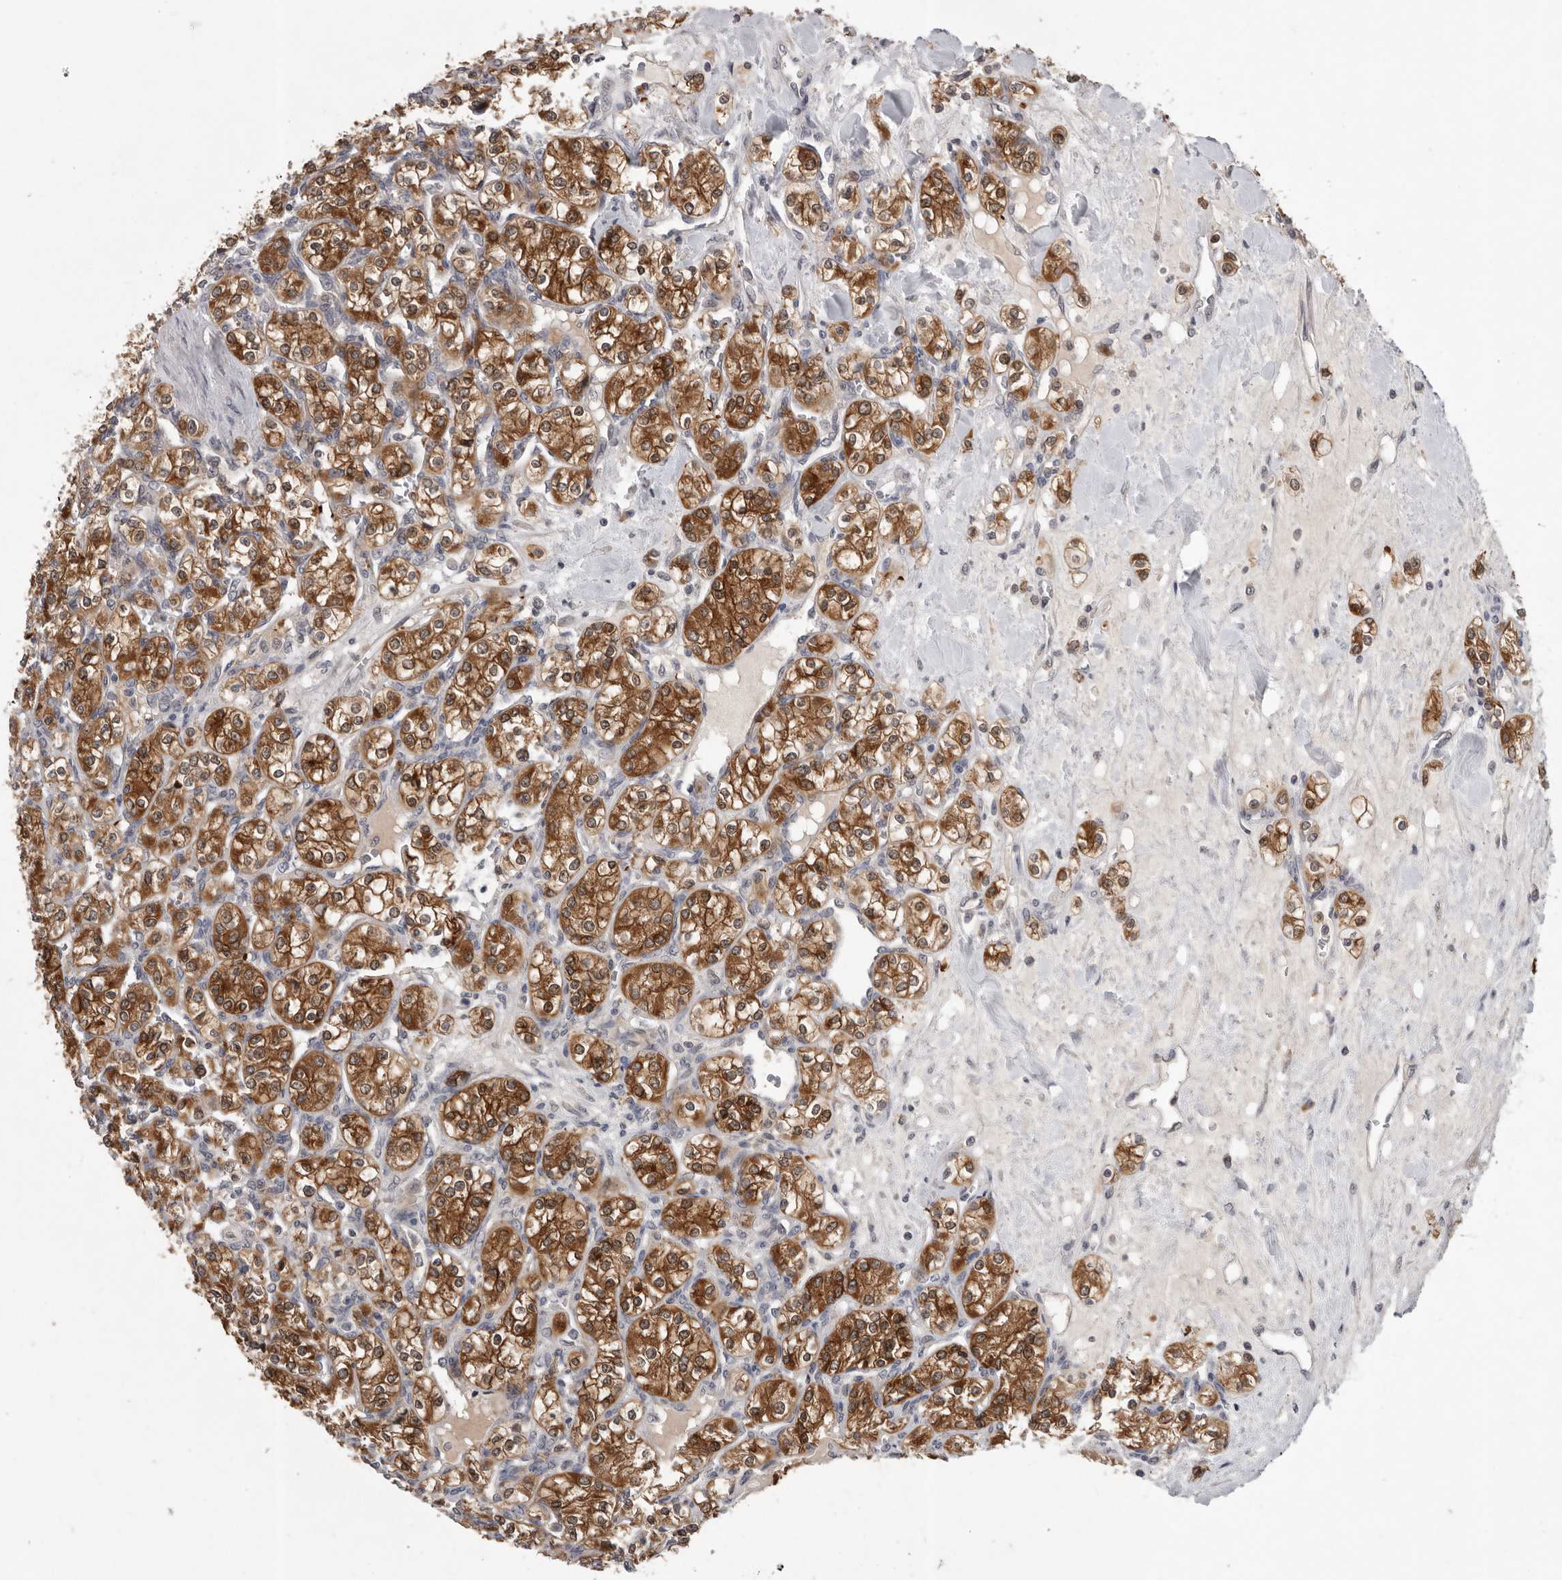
{"staining": {"intensity": "strong", "quantity": ">75%", "location": "cytoplasmic/membranous"}, "tissue": "renal cancer", "cell_type": "Tumor cells", "image_type": "cancer", "snomed": [{"axis": "morphology", "description": "Adenocarcinoma, NOS"}, {"axis": "topography", "description": "Kidney"}], "caption": "Tumor cells demonstrate high levels of strong cytoplasmic/membranous positivity in about >75% of cells in human renal adenocarcinoma. The protein is stained brown, and the nuclei are stained in blue (DAB (3,3'-diaminobenzidine) IHC with brightfield microscopy, high magnification).", "gene": "RALGPS2", "patient": {"sex": "male", "age": 77}}